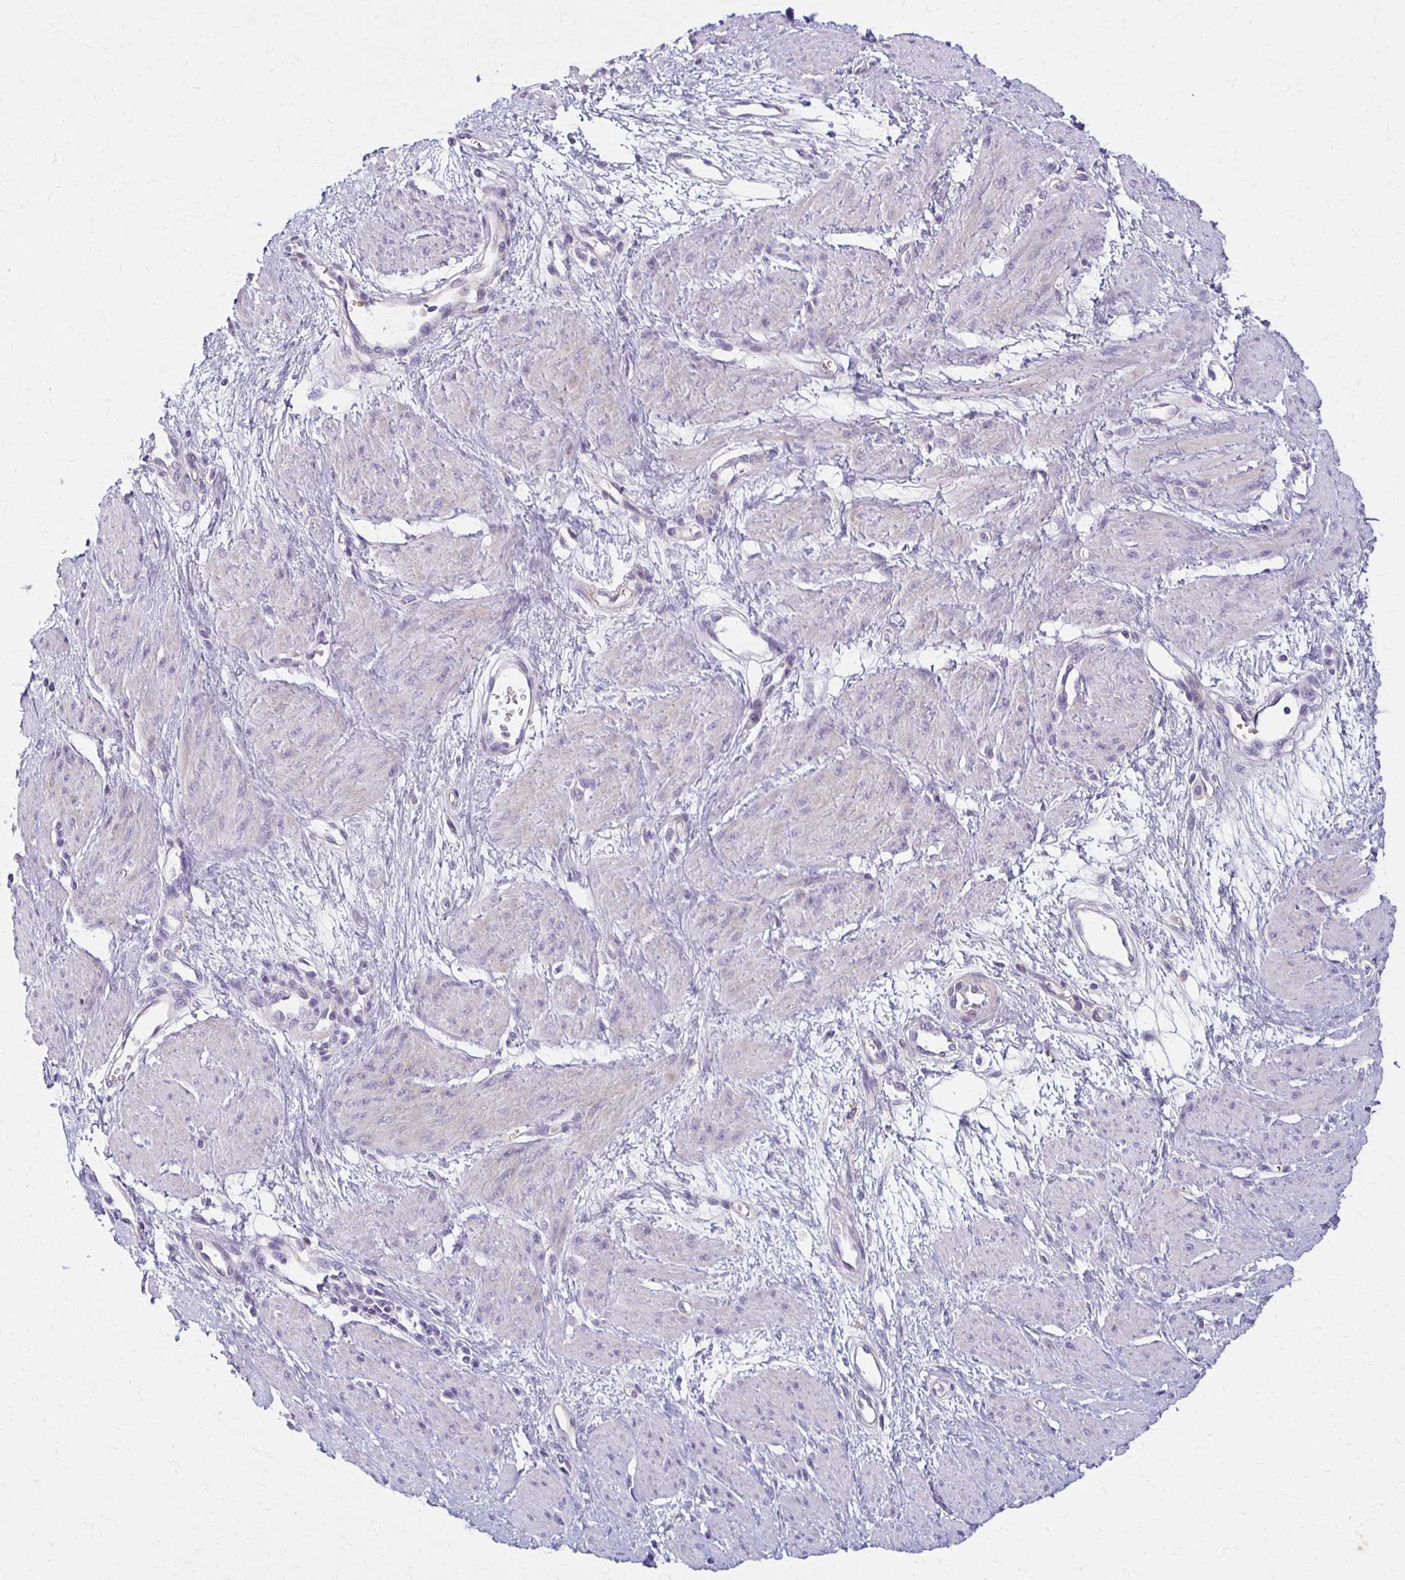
{"staining": {"intensity": "negative", "quantity": "none", "location": "none"}, "tissue": "smooth muscle", "cell_type": "Smooth muscle cells", "image_type": "normal", "snomed": [{"axis": "morphology", "description": "Normal tissue, NOS"}, {"axis": "topography", "description": "Smooth muscle"}, {"axis": "topography", "description": "Uterus"}], "caption": "Immunohistochemistry photomicrograph of unremarkable smooth muscle stained for a protein (brown), which exhibits no expression in smooth muscle cells. (Brightfield microscopy of DAB immunohistochemistry at high magnification).", "gene": "BBS12", "patient": {"sex": "female", "age": 39}}